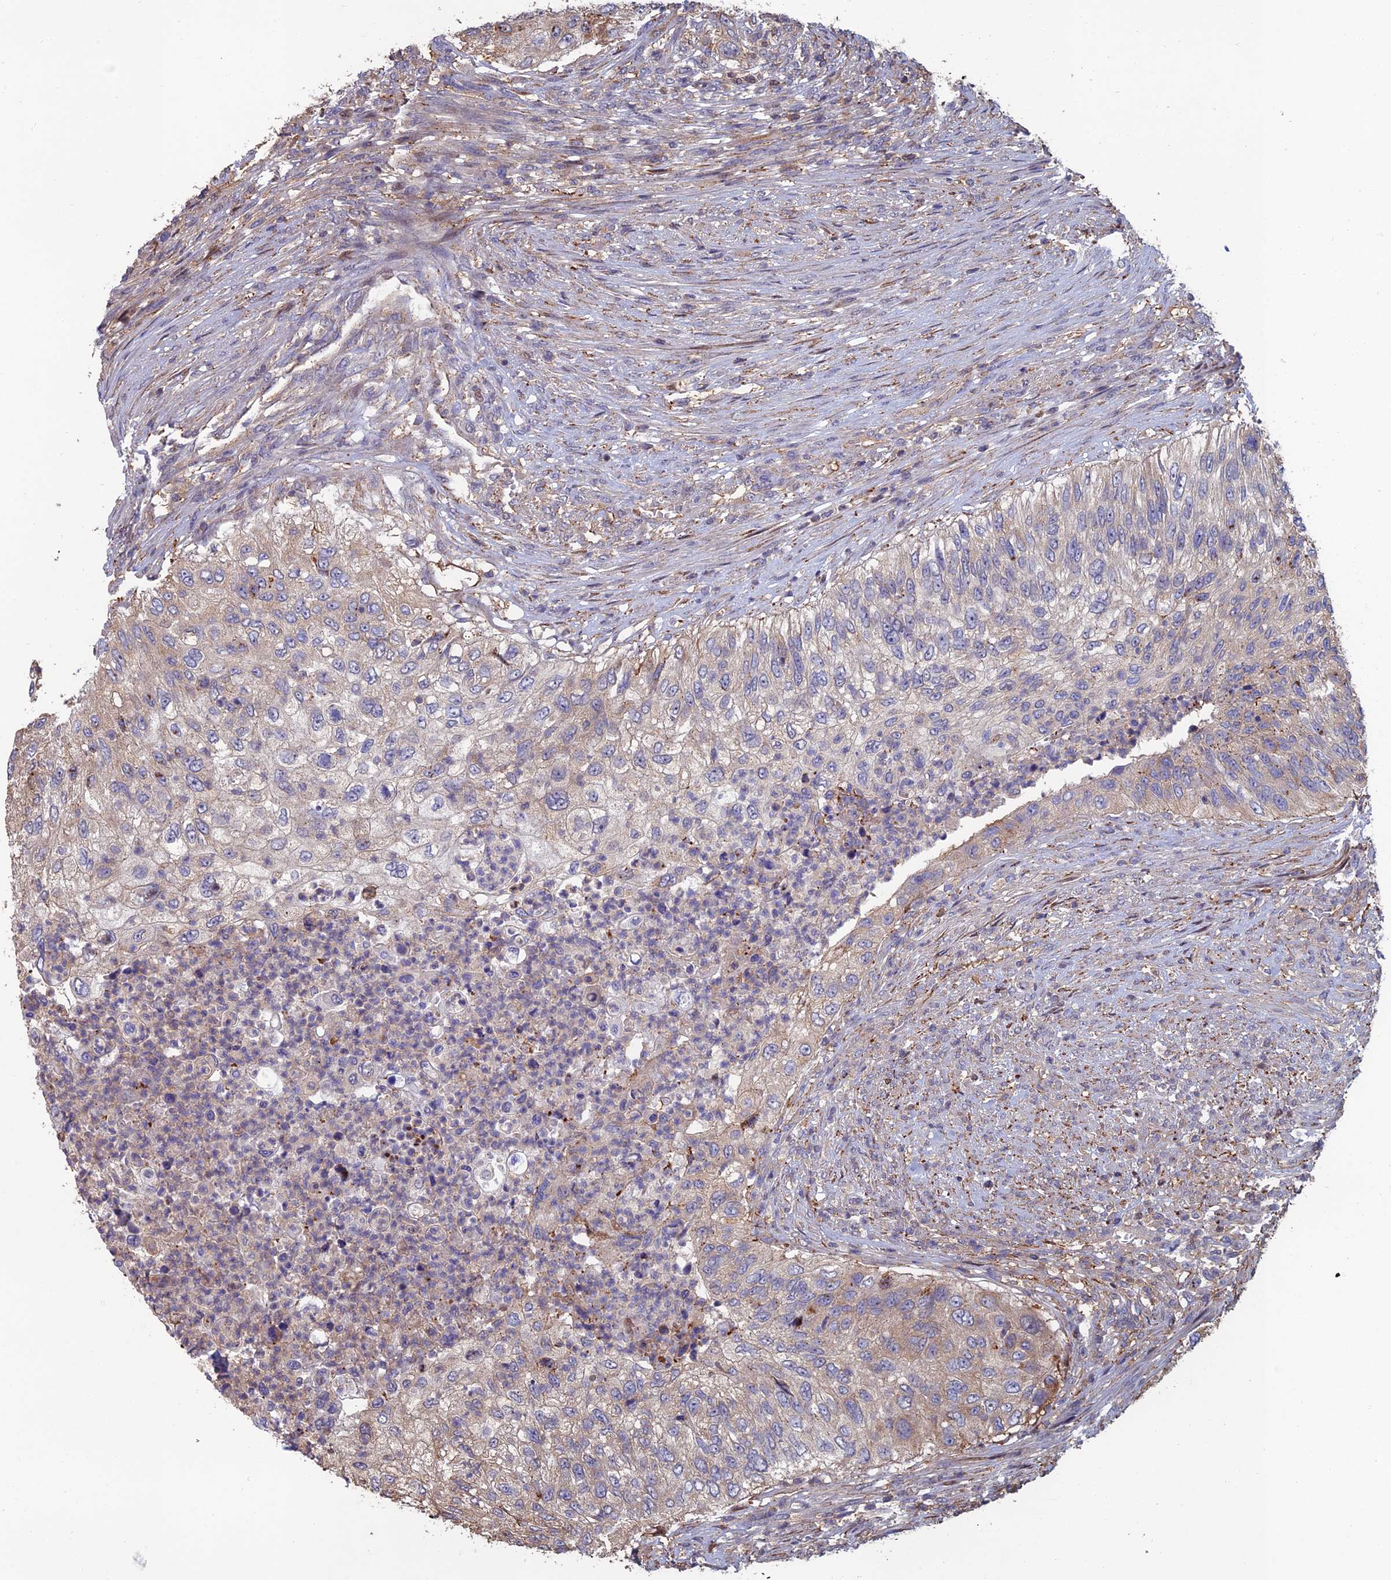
{"staining": {"intensity": "weak", "quantity": "<25%", "location": "cytoplasmic/membranous"}, "tissue": "urothelial cancer", "cell_type": "Tumor cells", "image_type": "cancer", "snomed": [{"axis": "morphology", "description": "Urothelial carcinoma, High grade"}, {"axis": "topography", "description": "Urinary bladder"}], "caption": "This is an immunohistochemistry histopathology image of human urothelial cancer. There is no expression in tumor cells.", "gene": "C15orf62", "patient": {"sex": "female", "age": 60}}